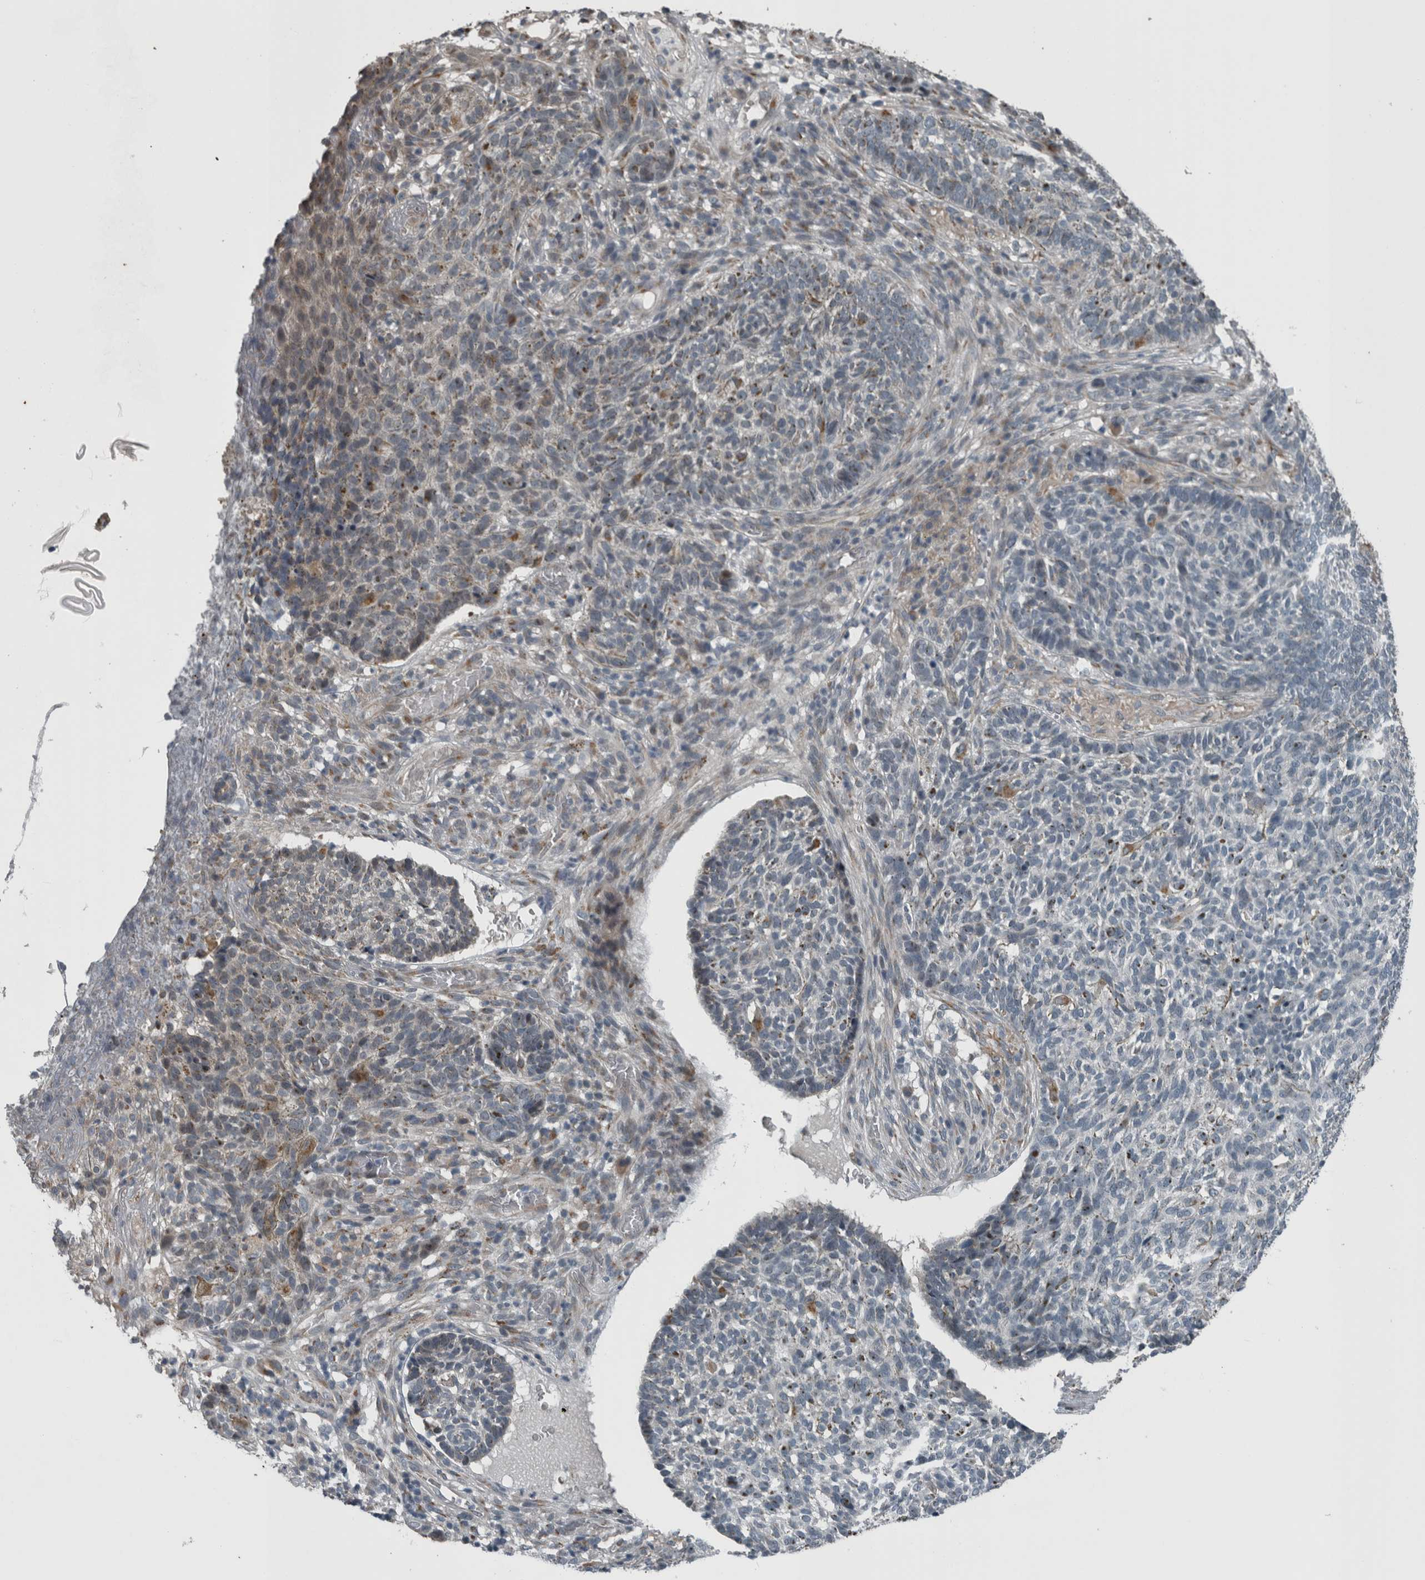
{"staining": {"intensity": "moderate", "quantity": "<25%", "location": "cytoplasmic/membranous"}, "tissue": "skin cancer", "cell_type": "Tumor cells", "image_type": "cancer", "snomed": [{"axis": "morphology", "description": "Basal cell carcinoma"}, {"axis": "topography", "description": "Skin"}], "caption": "Immunohistochemical staining of basal cell carcinoma (skin) demonstrates low levels of moderate cytoplasmic/membranous protein expression in approximately <25% of tumor cells.", "gene": "ZNF345", "patient": {"sex": "male", "age": 85}}